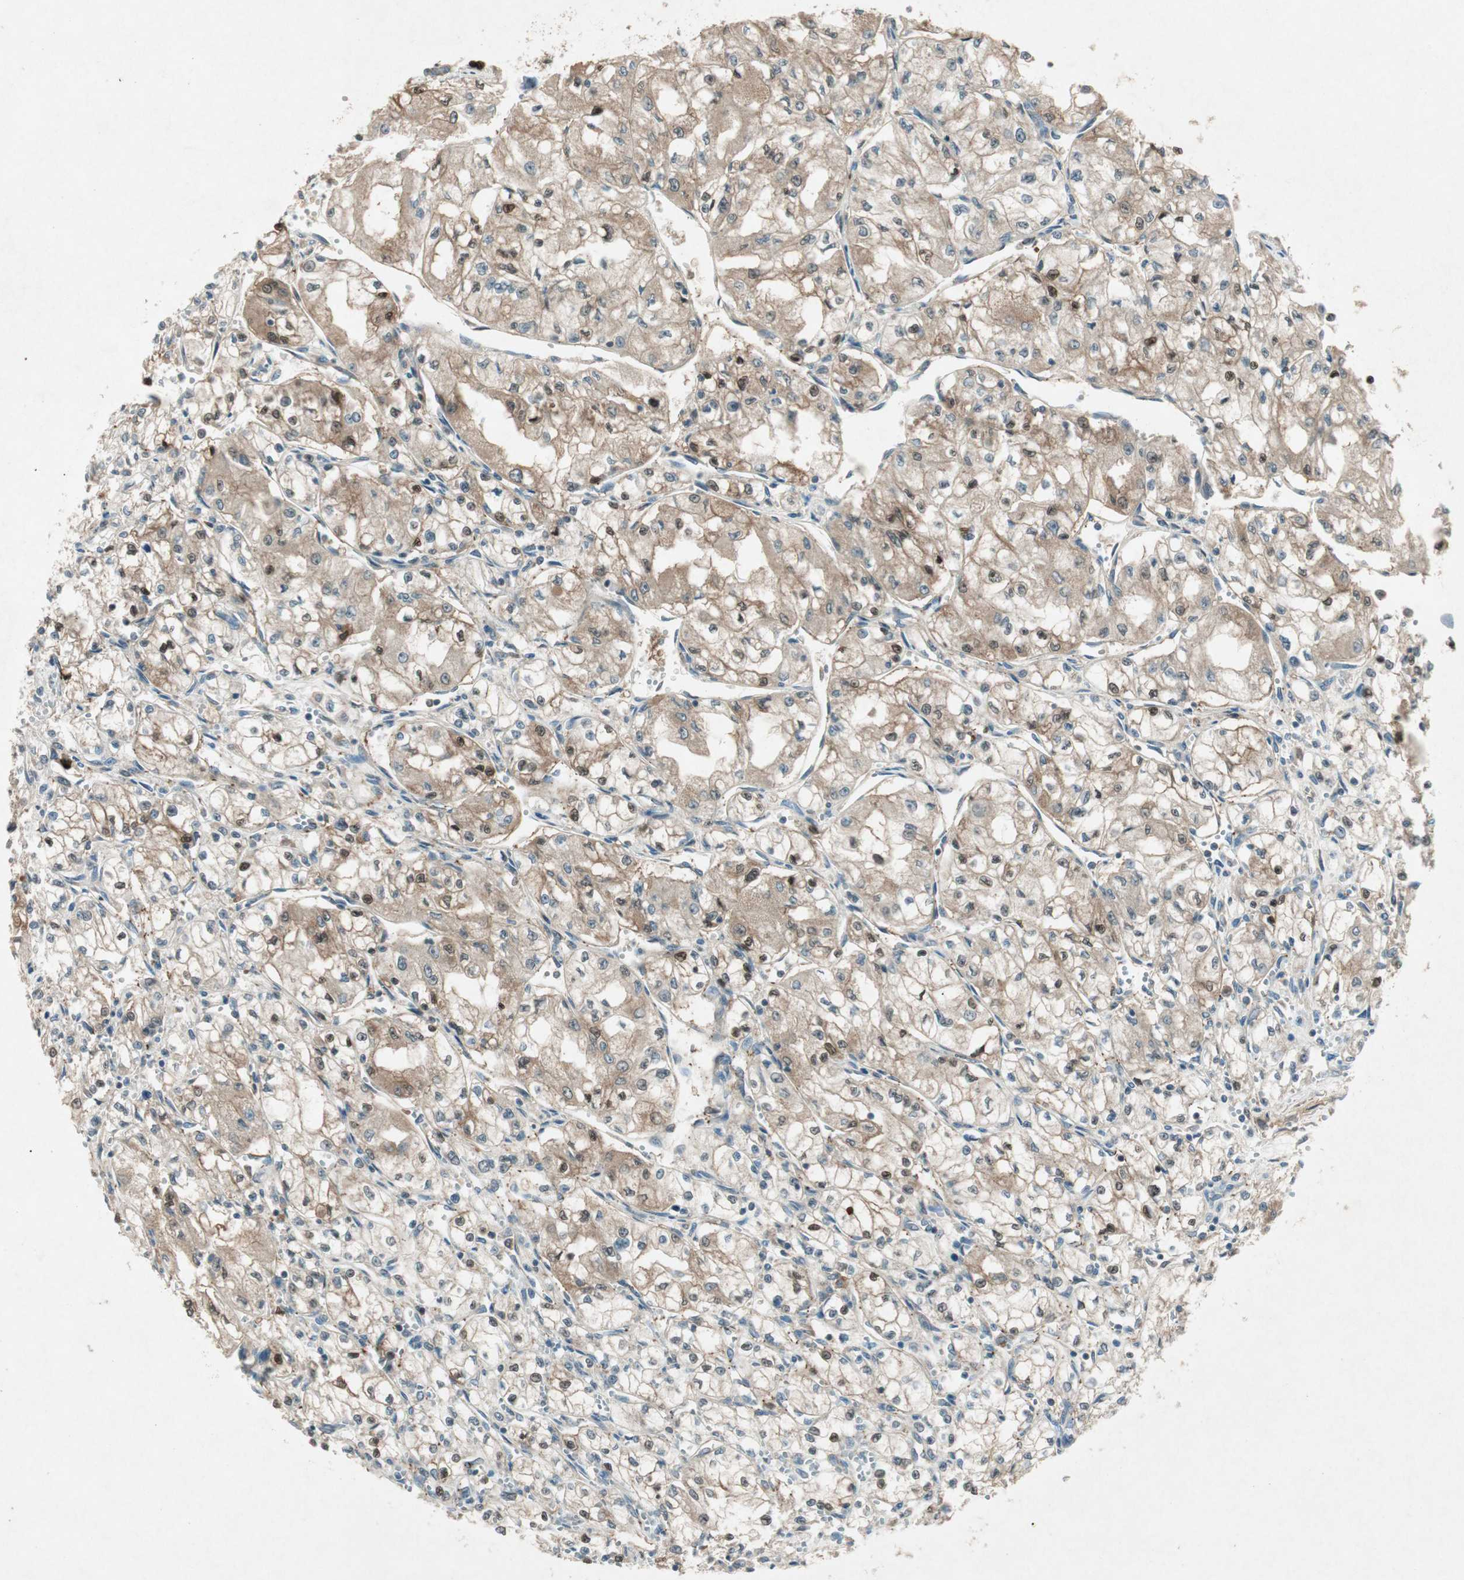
{"staining": {"intensity": "moderate", "quantity": ">75%", "location": "cytoplasmic/membranous,nuclear"}, "tissue": "renal cancer", "cell_type": "Tumor cells", "image_type": "cancer", "snomed": [{"axis": "morphology", "description": "Normal tissue, NOS"}, {"axis": "morphology", "description": "Adenocarcinoma, NOS"}, {"axis": "topography", "description": "Kidney"}], "caption": "Immunohistochemical staining of human renal adenocarcinoma displays moderate cytoplasmic/membranous and nuclear protein expression in approximately >75% of tumor cells.", "gene": "CHADL", "patient": {"sex": "male", "age": 59}}